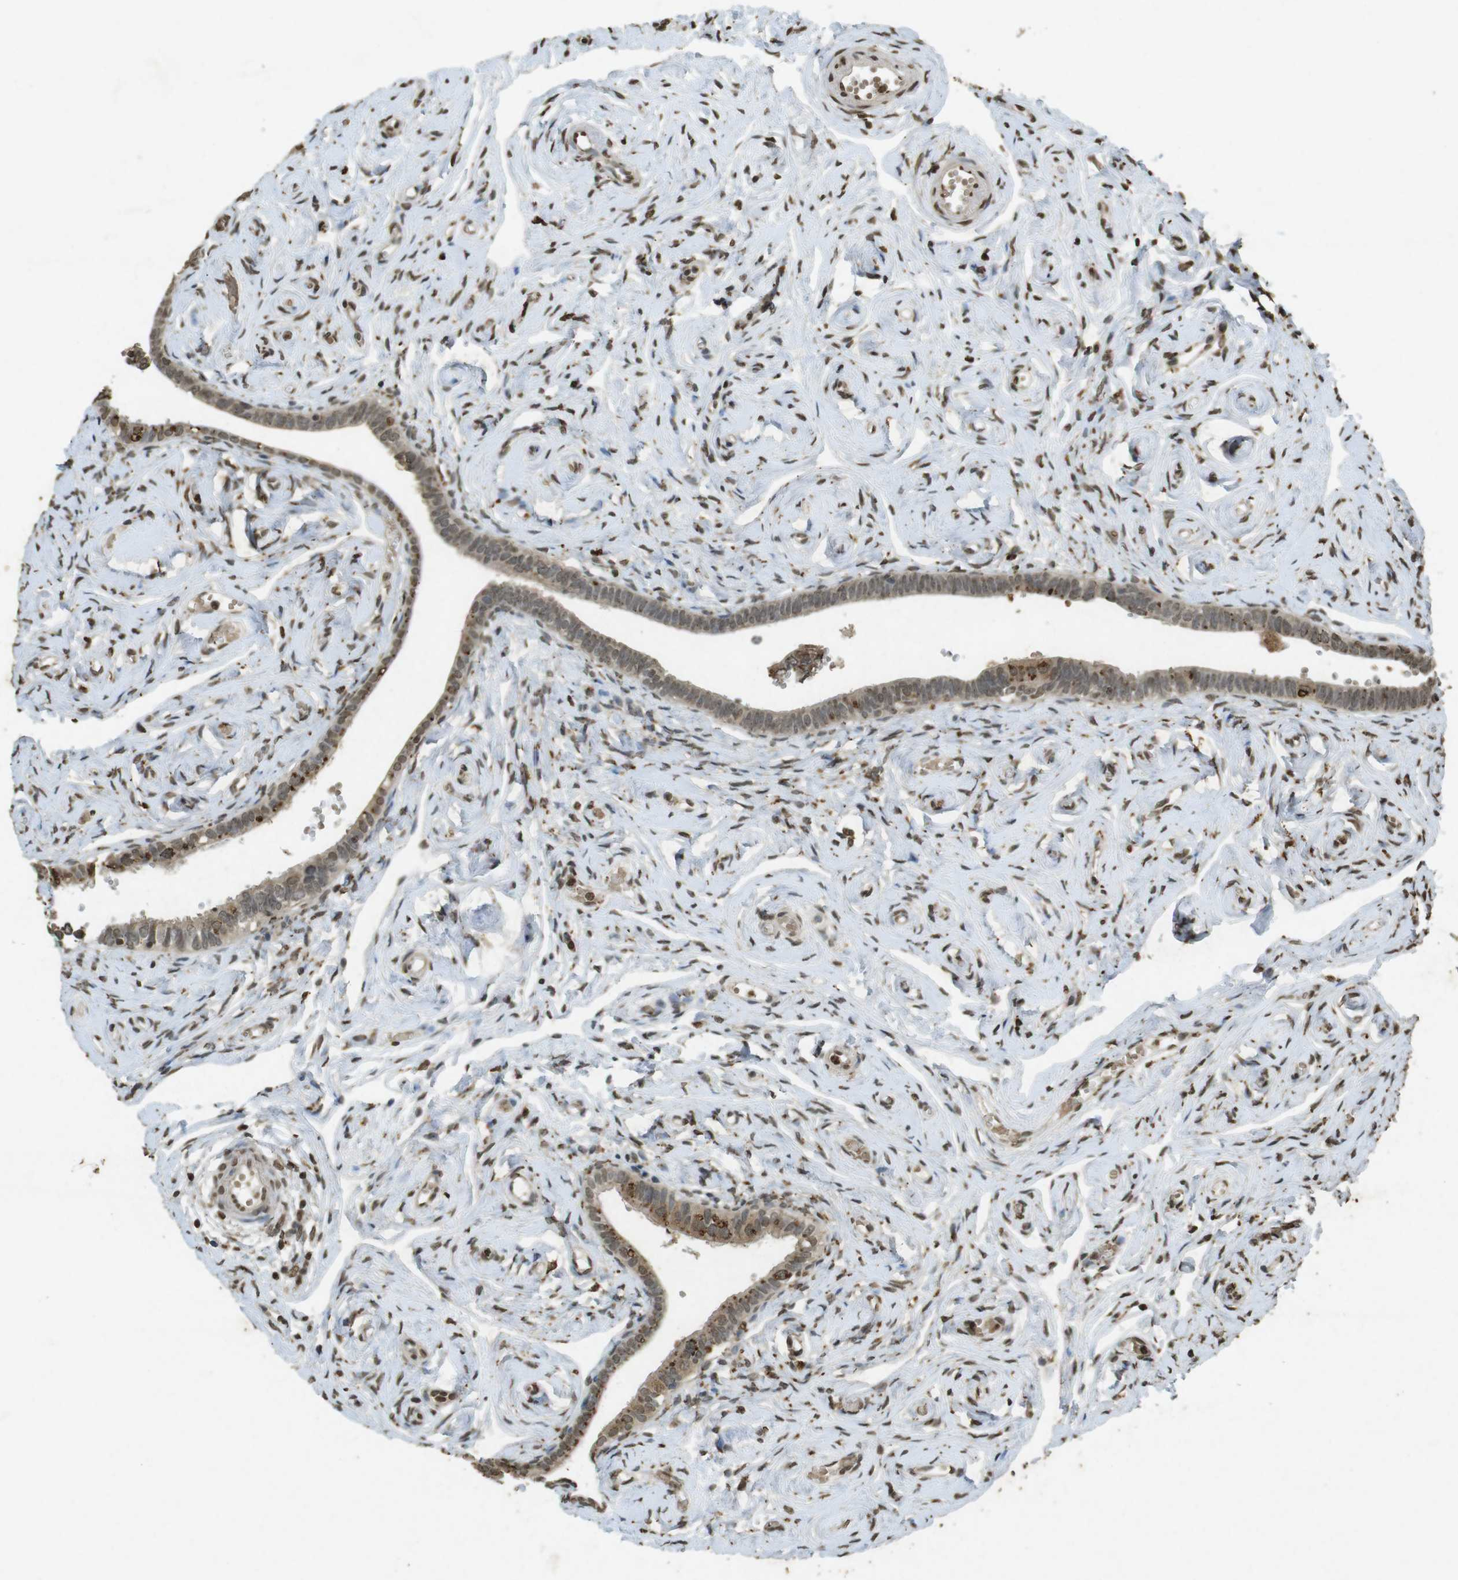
{"staining": {"intensity": "moderate", "quantity": ">75%", "location": "nuclear"}, "tissue": "fallopian tube", "cell_type": "Glandular cells", "image_type": "normal", "snomed": [{"axis": "morphology", "description": "Normal tissue, NOS"}, {"axis": "topography", "description": "Fallopian tube"}], "caption": "Immunohistochemical staining of benign human fallopian tube exhibits >75% levels of moderate nuclear protein expression in about >75% of glandular cells. (brown staining indicates protein expression, while blue staining denotes nuclei).", "gene": "ORC4", "patient": {"sex": "female", "age": 71}}